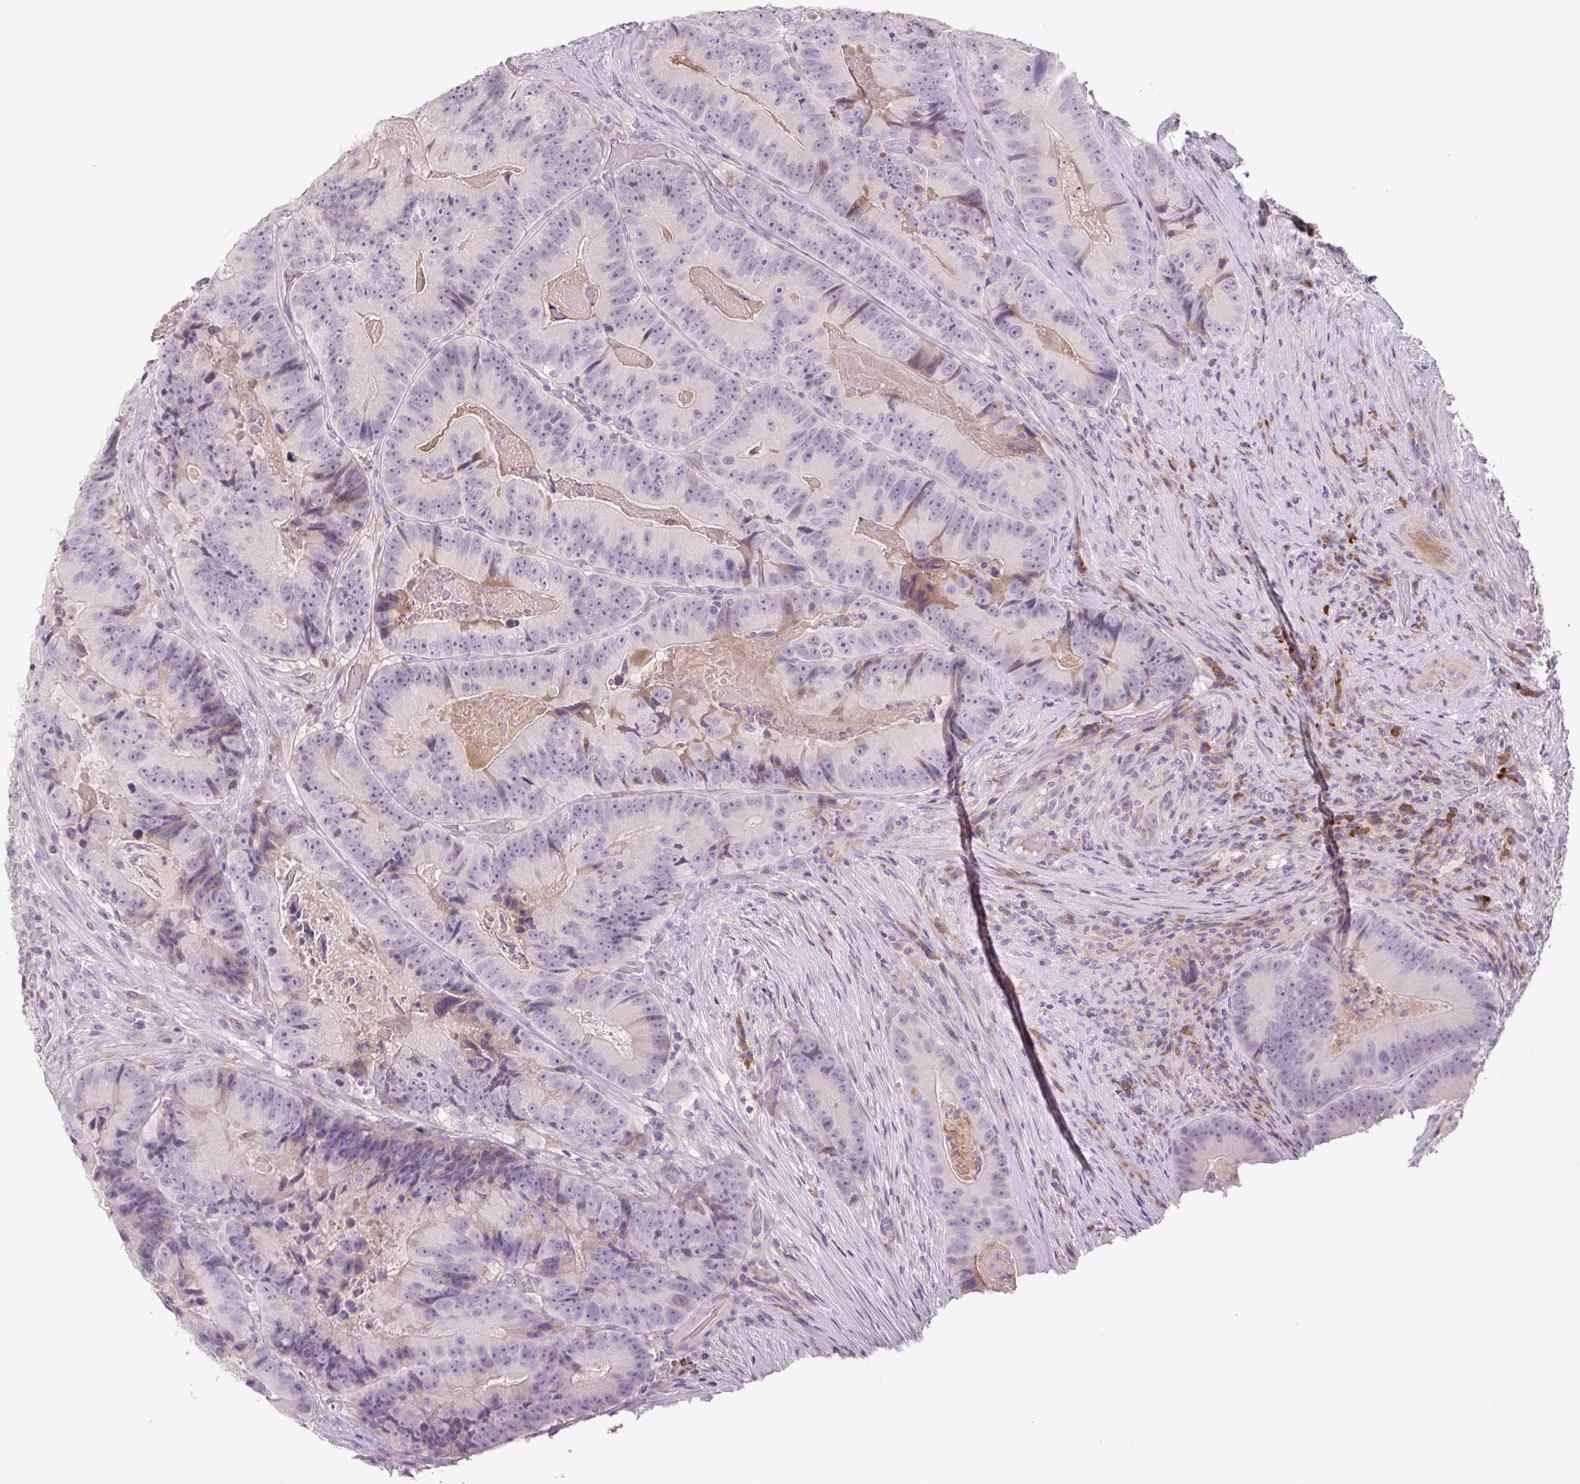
{"staining": {"intensity": "weak", "quantity": "<25%", "location": "cytoplasmic/membranous"}, "tissue": "colorectal cancer", "cell_type": "Tumor cells", "image_type": "cancer", "snomed": [{"axis": "morphology", "description": "Adenocarcinoma, NOS"}, {"axis": "topography", "description": "Colon"}], "caption": "The photomicrograph displays no staining of tumor cells in adenocarcinoma (colorectal).", "gene": "TMEM100", "patient": {"sex": "female", "age": 86}}